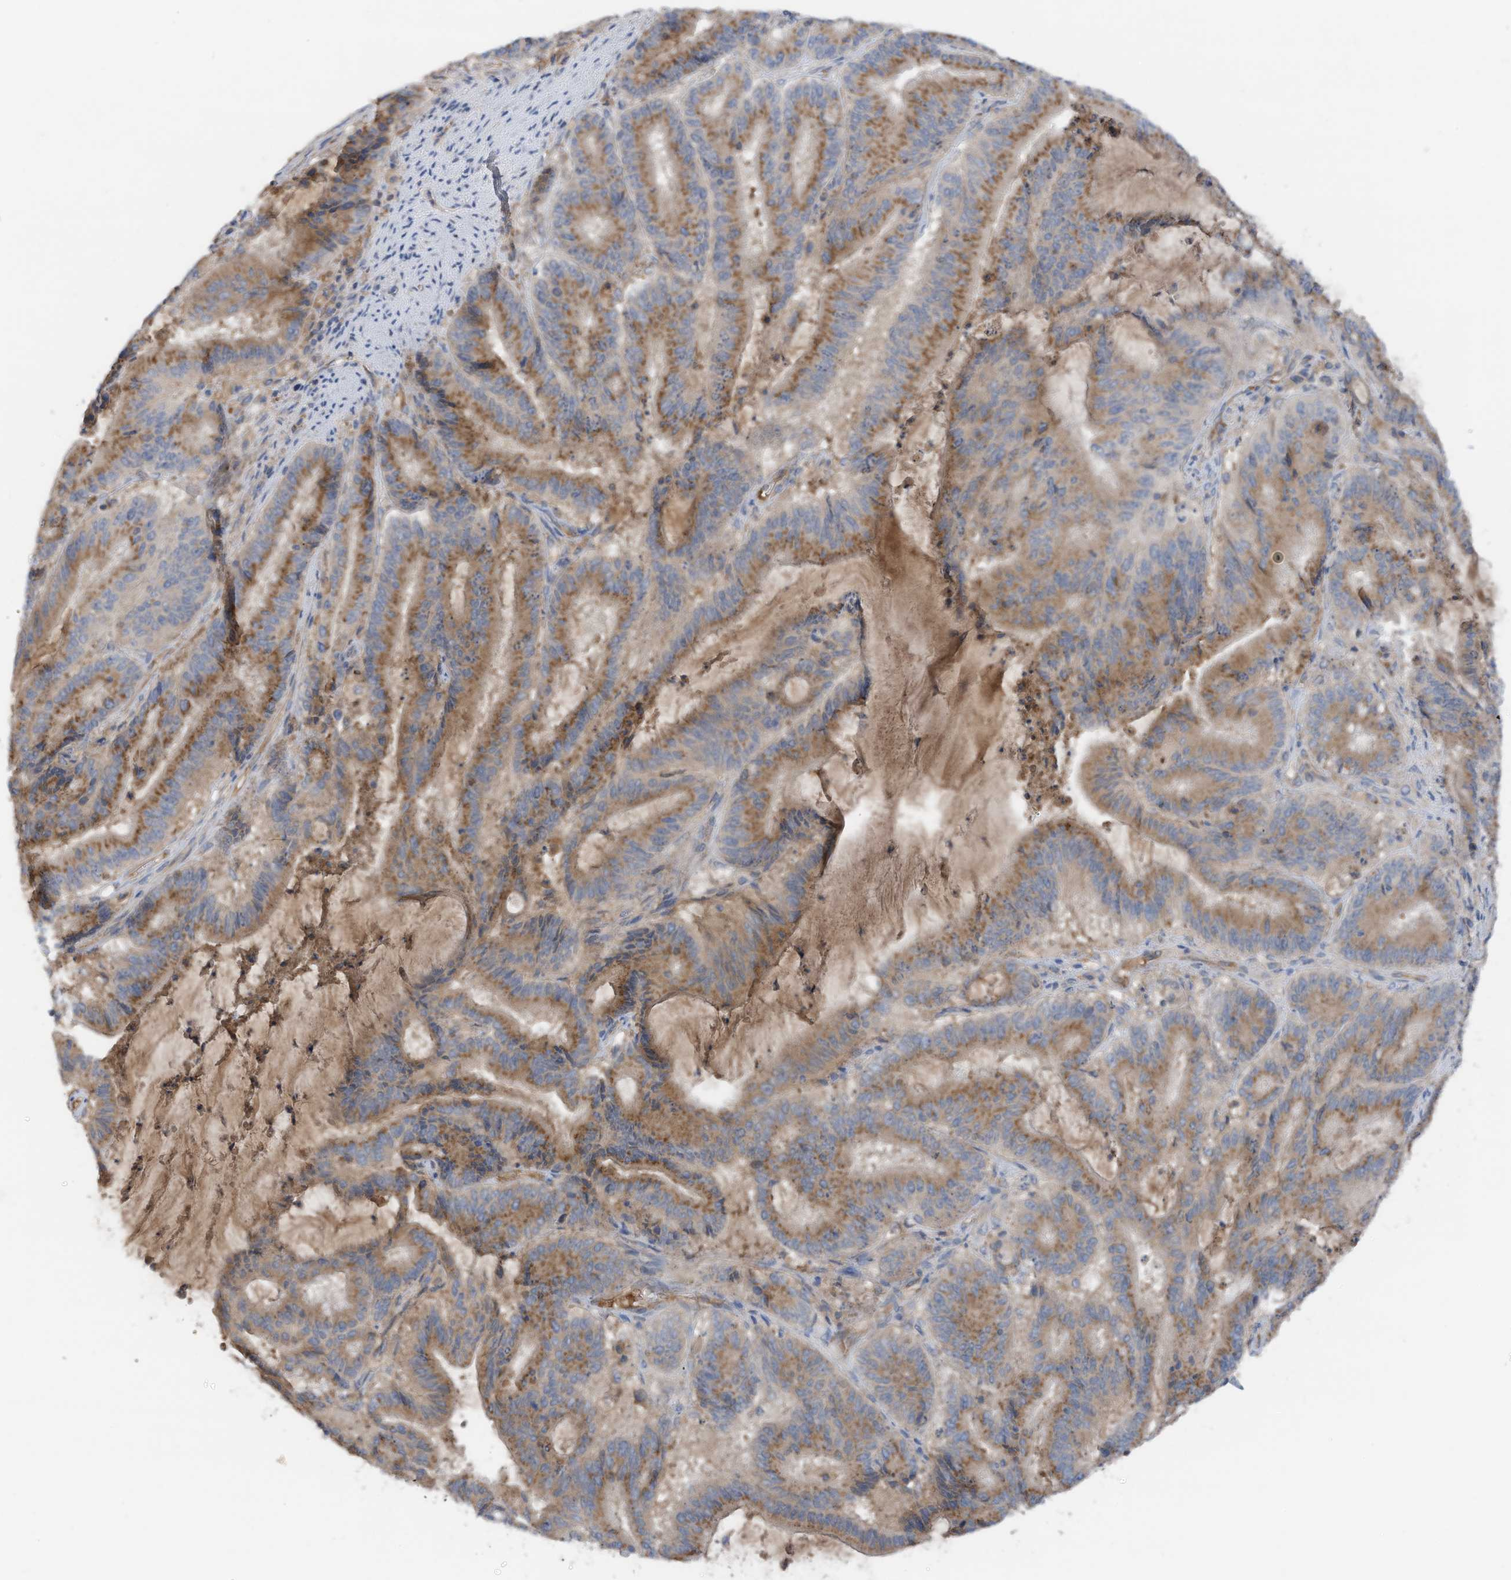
{"staining": {"intensity": "moderate", "quantity": ">75%", "location": "cytoplasmic/membranous"}, "tissue": "liver cancer", "cell_type": "Tumor cells", "image_type": "cancer", "snomed": [{"axis": "morphology", "description": "Normal tissue, NOS"}, {"axis": "morphology", "description": "Cholangiocarcinoma"}, {"axis": "topography", "description": "Liver"}, {"axis": "topography", "description": "Peripheral nerve tissue"}], "caption": "Liver cancer stained for a protein shows moderate cytoplasmic/membranous positivity in tumor cells.", "gene": "SLC5A11", "patient": {"sex": "female", "age": 73}}